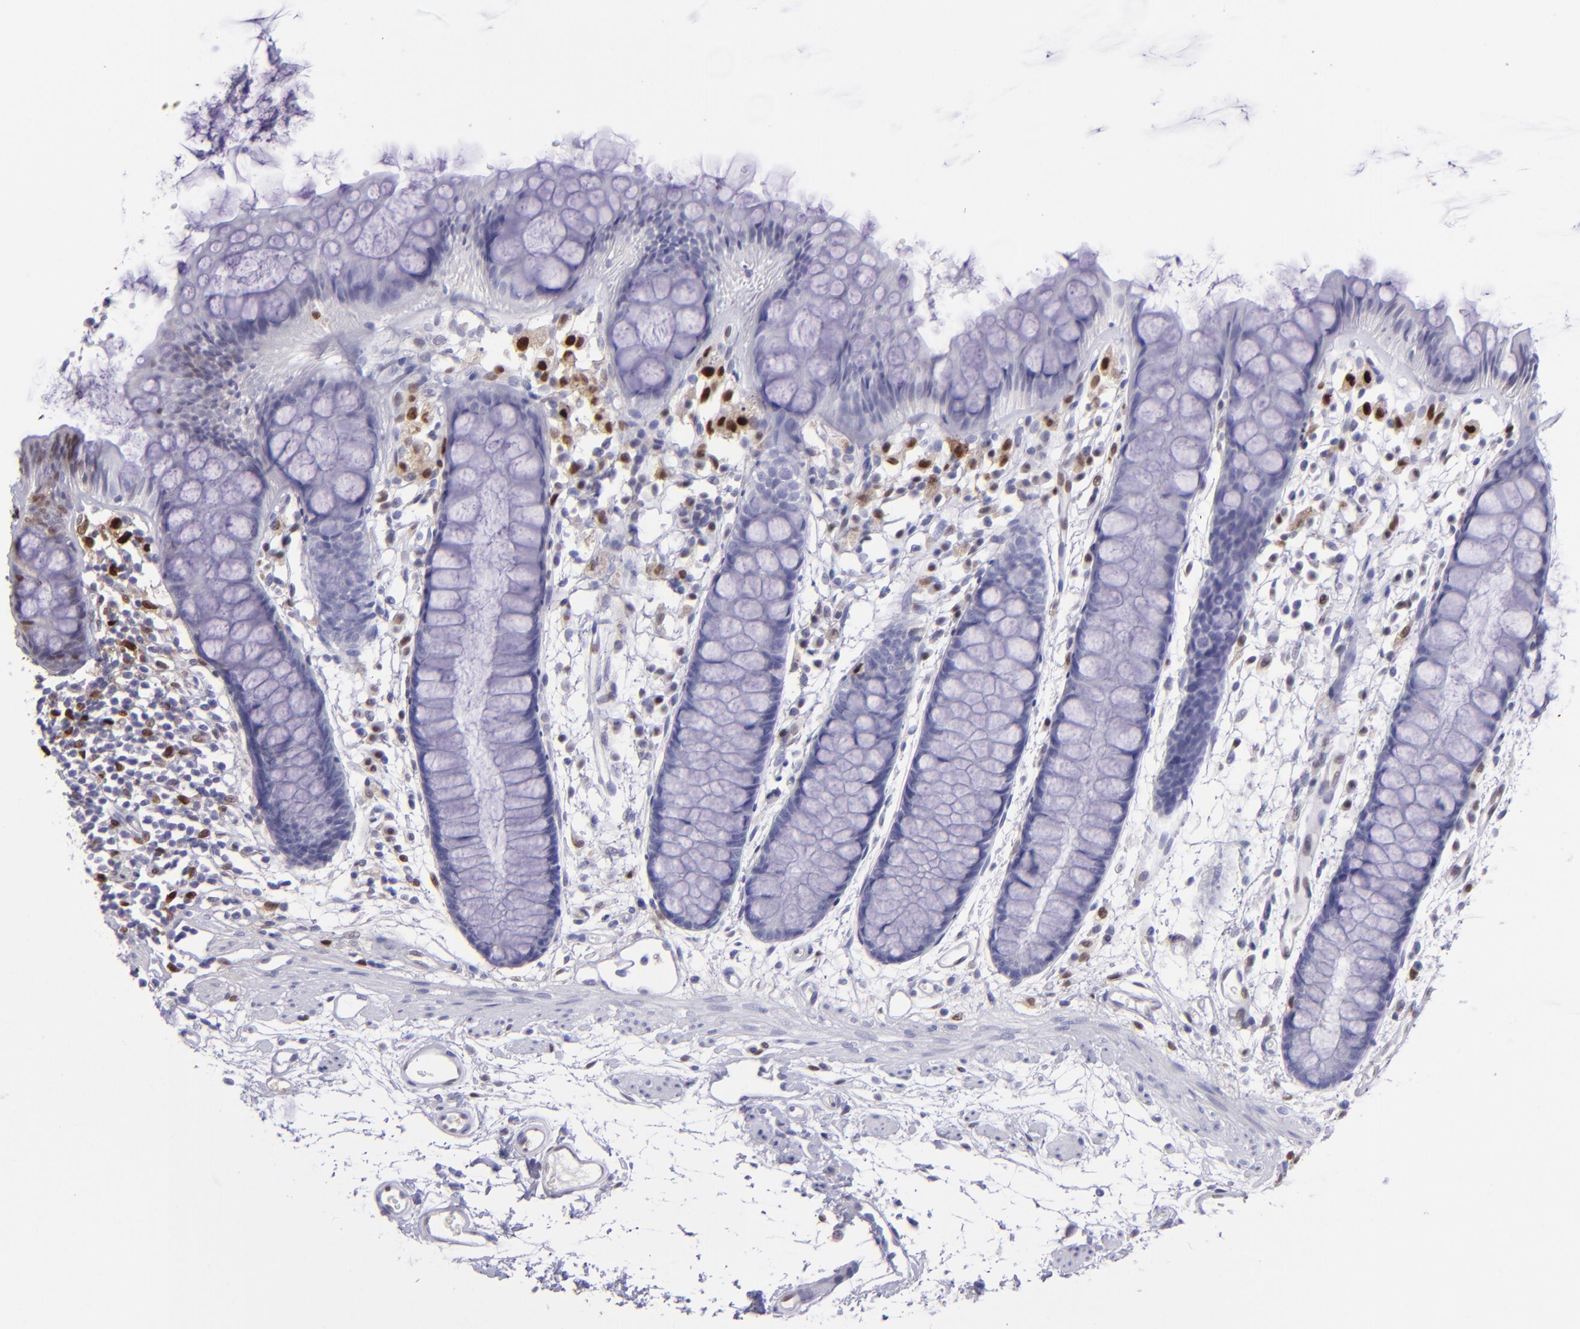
{"staining": {"intensity": "negative", "quantity": "none", "location": "none"}, "tissue": "rectum", "cell_type": "Glandular cells", "image_type": "normal", "snomed": [{"axis": "morphology", "description": "Normal tissue, NOS"}, {"axis": "topography", "description": "Rectum"}], "caption": "Glandular cells are negative for brown protein staining in normal rectum. (Brightfield microscopy of DAB IHC at high magnification).", "gene": "TYMP", "patient": {"sex": "female", "age": 66}}